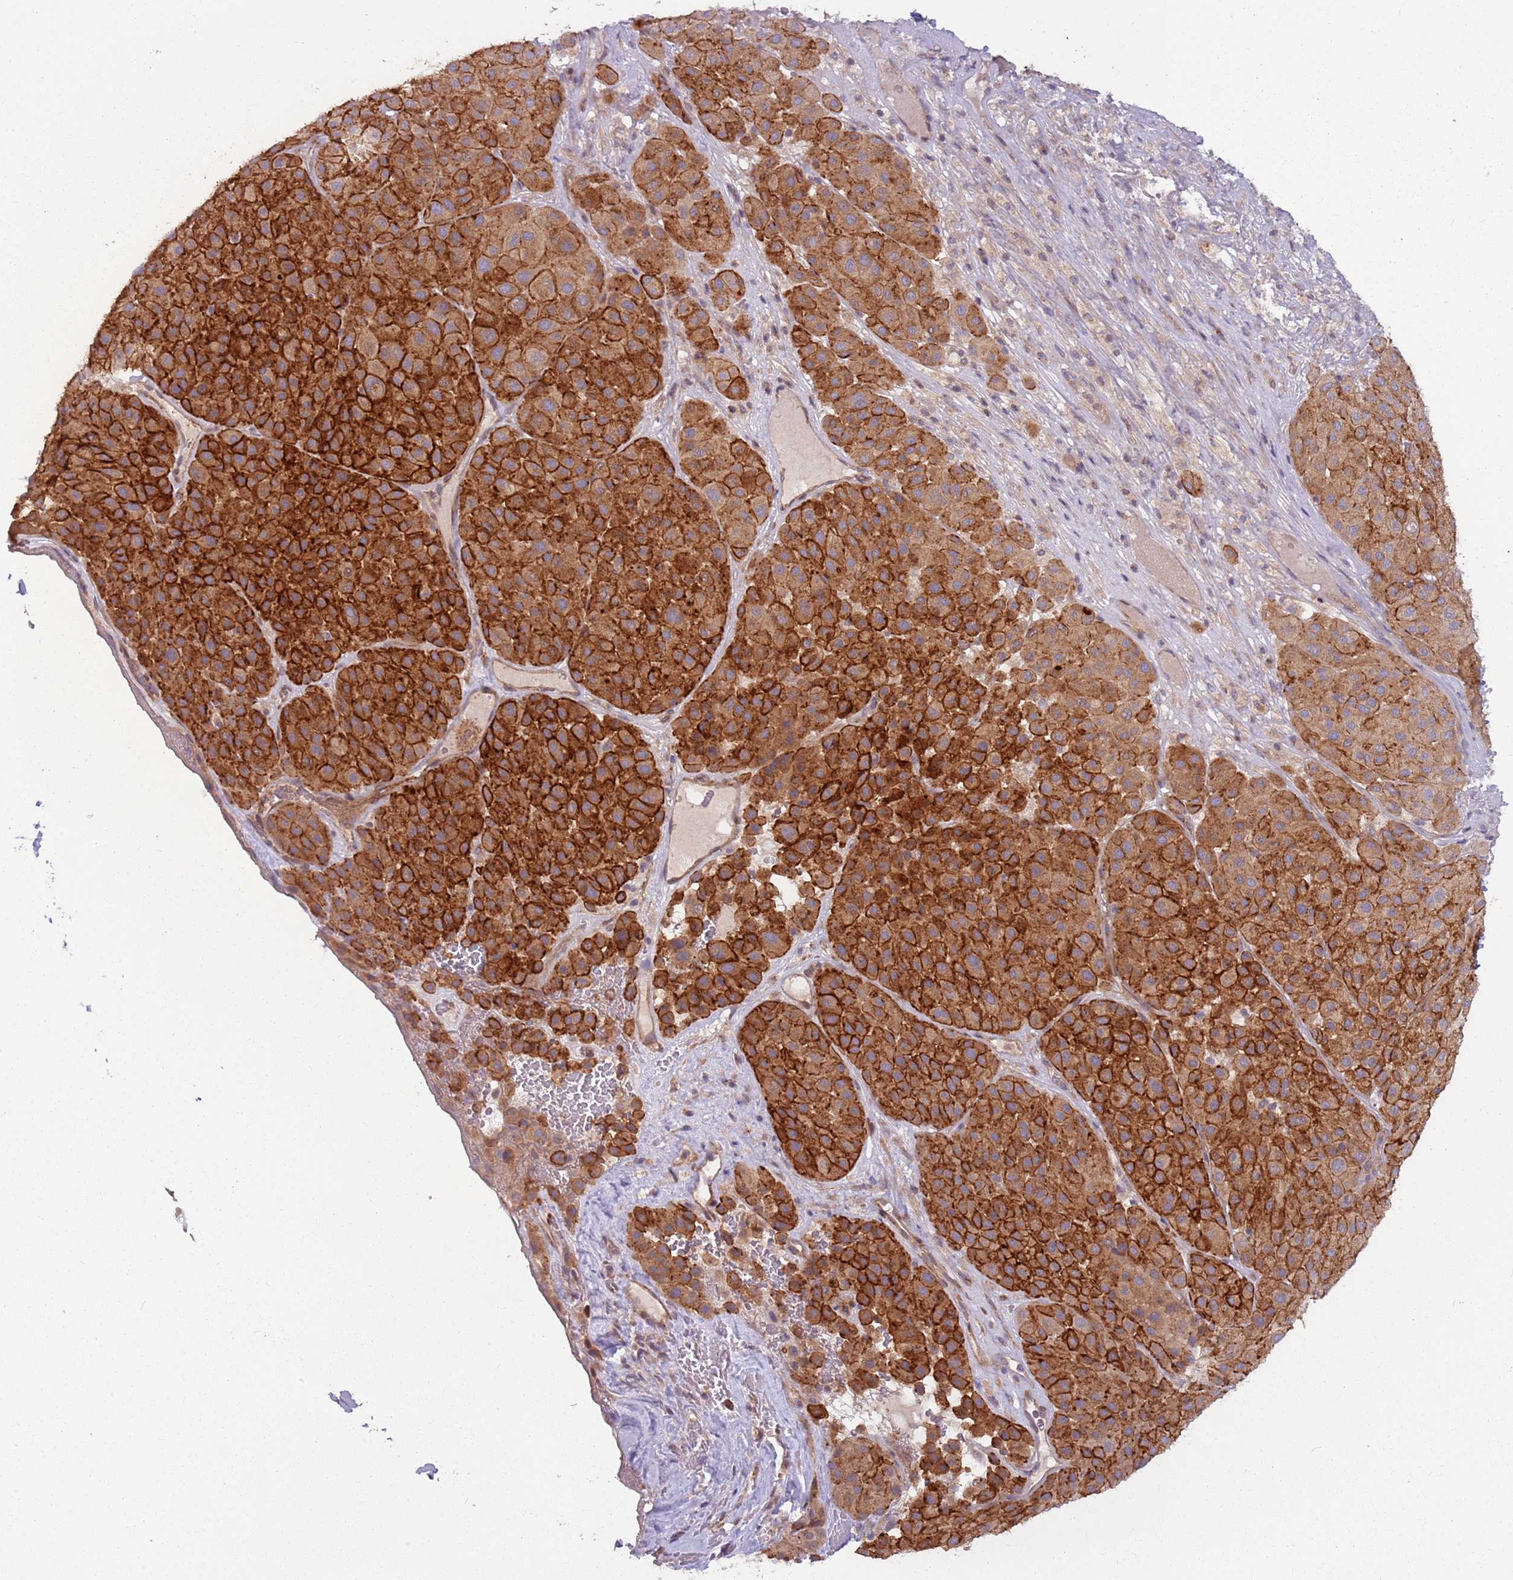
{"staining": {"intensity": "strong", "quantity": ">75%", "location": "cytoplasmic/membranous"}, "tissue": "melanoma", "cell_type": "Tumor cells", "image_type": "cancer", "snomed": [{"axis": "morphology", "description": "Malignant melanoma, Metastatic site"}, {"axis": "topography", "description": "Smooth muscle"}], "caption": "This is a micrograph of immunohistochemistry staining of malignant melanoma (metastatic site), which shows strong positivity in the cytoplasmic/membranous of tumor cells.", "gene": "DTD2", "patient": {"sex": "male", "age": 41}}